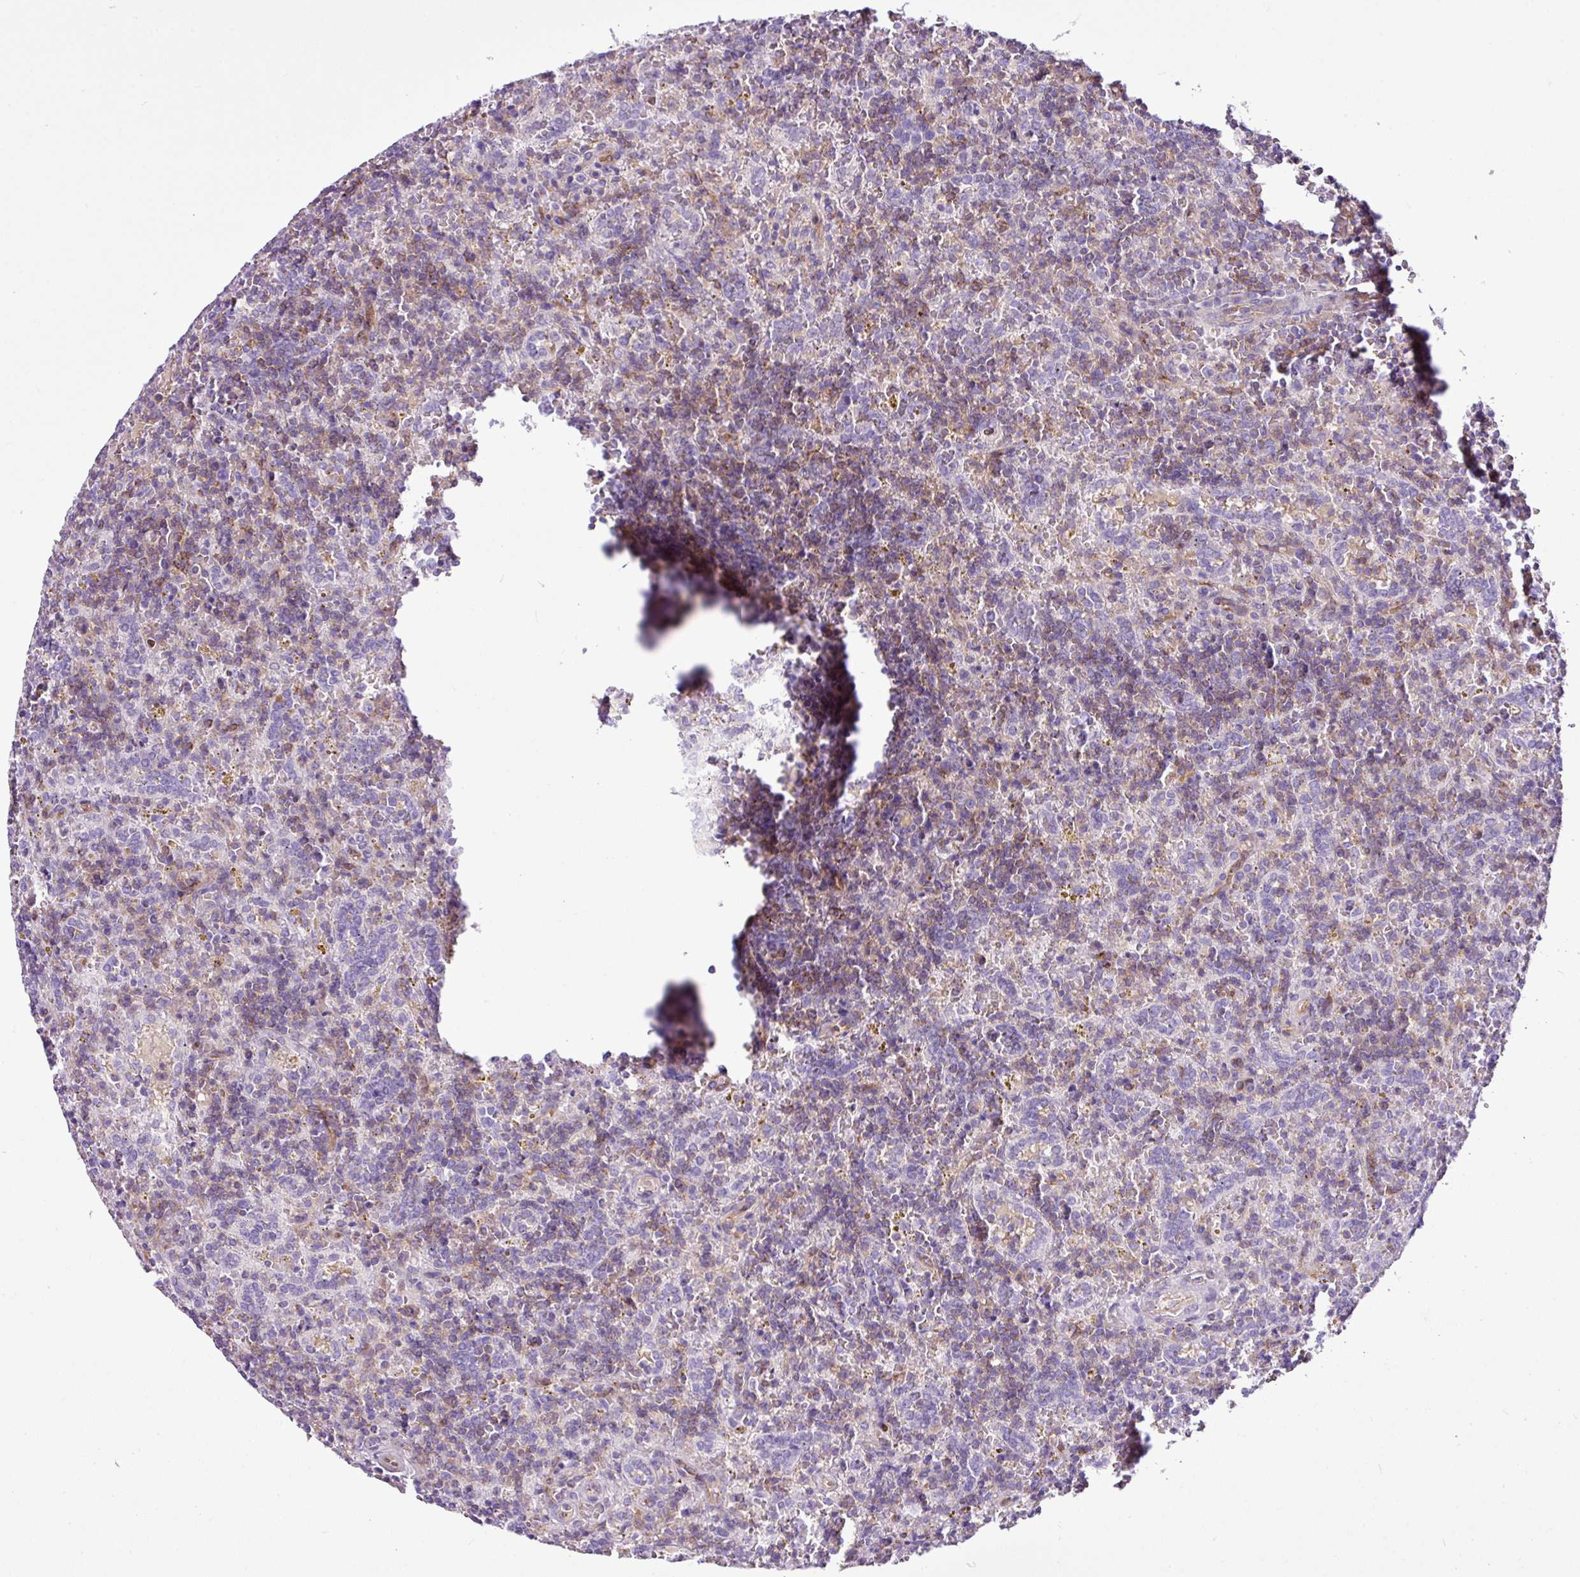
{"staining": {"intensity": "negative", "quantity": "none", "location": "none"}, "tissue": "lymphoma", "cell_type": "Tumor cells", "image_type": "cancer", "snomed": [{"axis": "morphology", "description": "Malignant lymphoma, non-Hodgkin's type, Low grade"}, {"axis": "topography", "description": "Spleen"}], "caption": "This is an IHC photomicrograph of human lymphoma. There is no expression in tumor cells.", "gene": "EME2", "patient": {"sex": "male", "age": 67}}